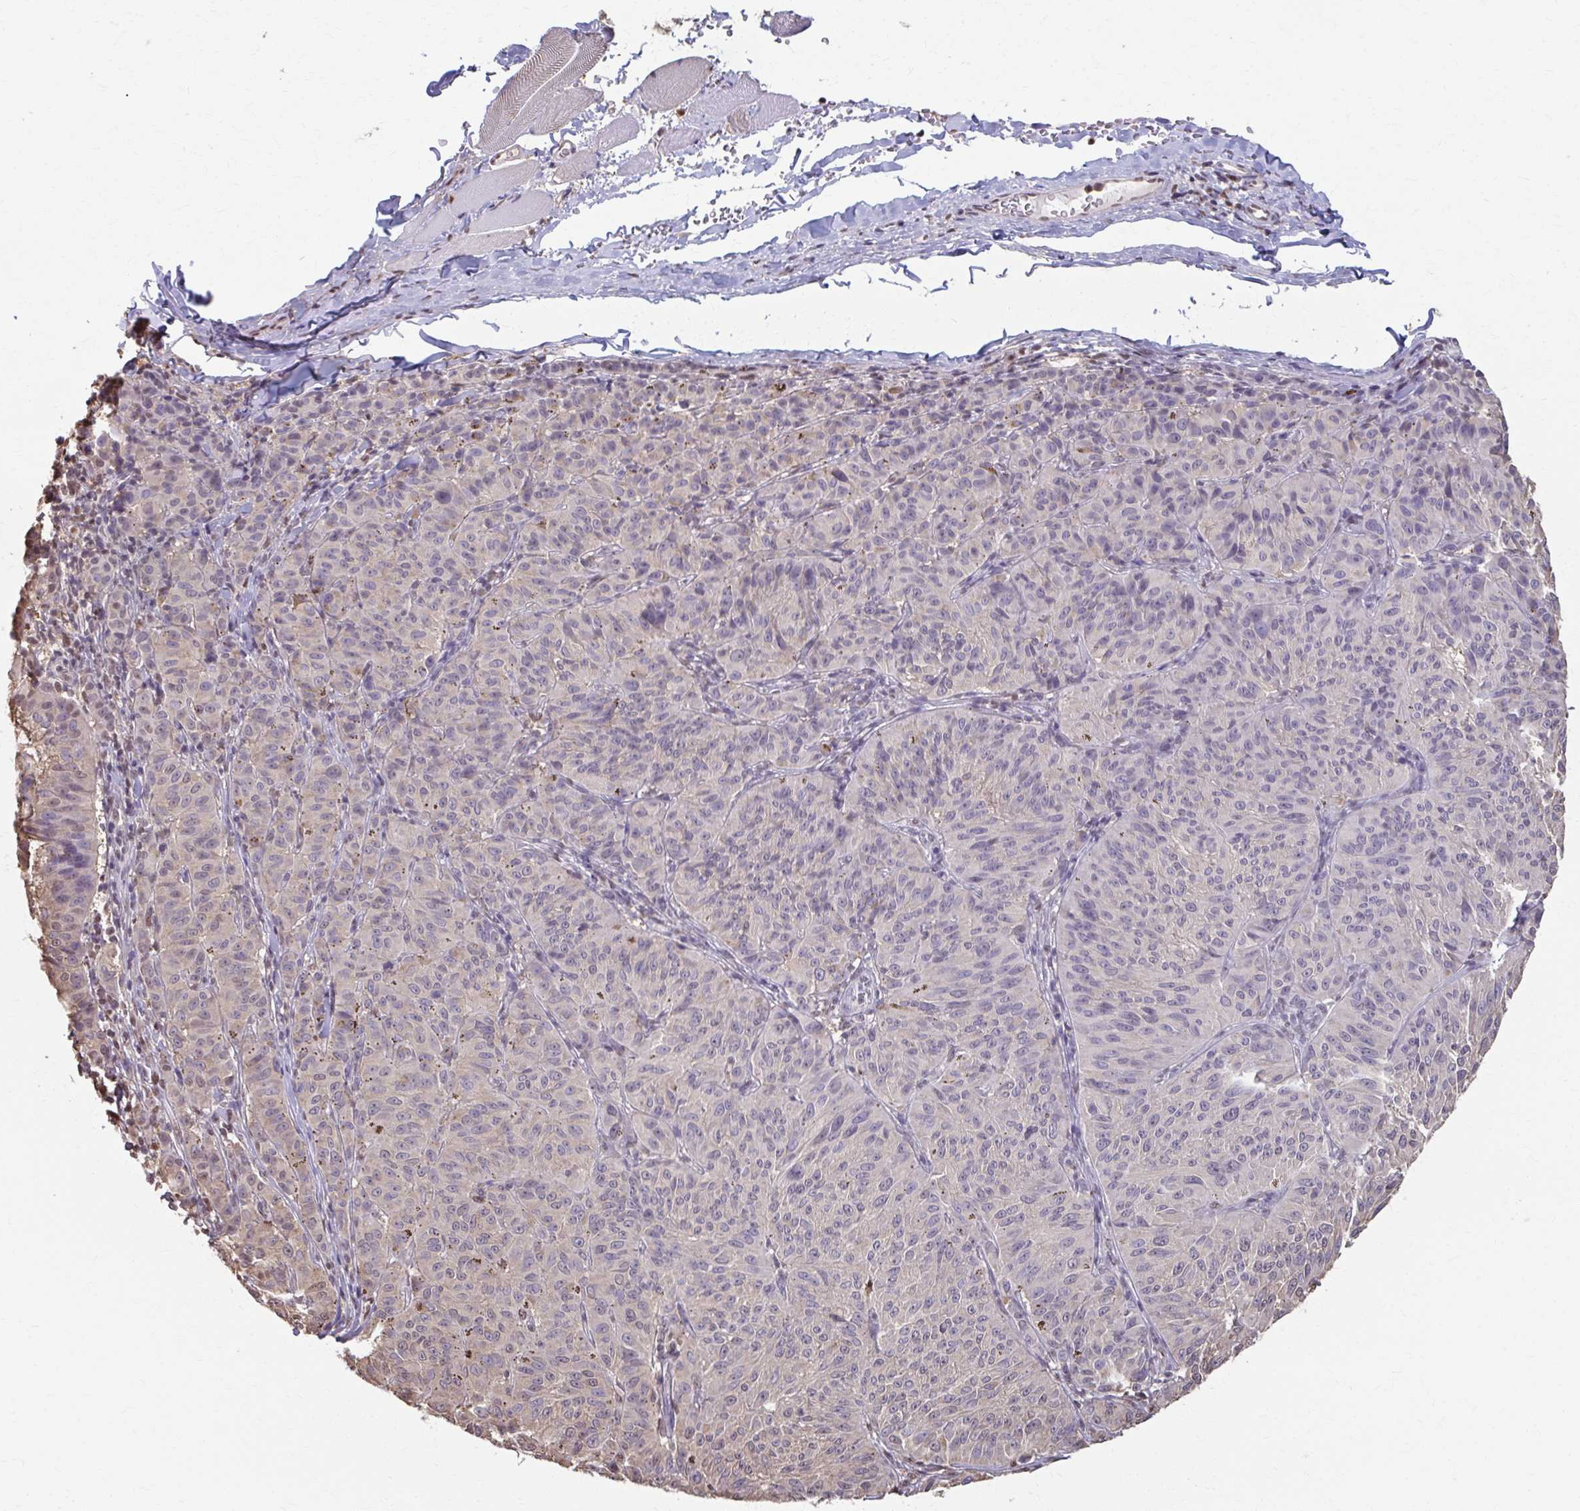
{"staining": {"intensity": "negative", "quantity": "none", "location": "none"}, "tissue": "melanoma", "cell_type": "Tumor cells", "image_type": "cancer", "snomed": [{"axis": "morphology", "description": "Malignant melanoma, NOS"}, {"axis": "topography", "description": "Skin"}], "caption": "IHC micrograph of human melanoma stained for a protein (brown), which reveals no staining in tumor cells.", "gene": "ING4", "patient": {"sex": "female", "age": 72}}